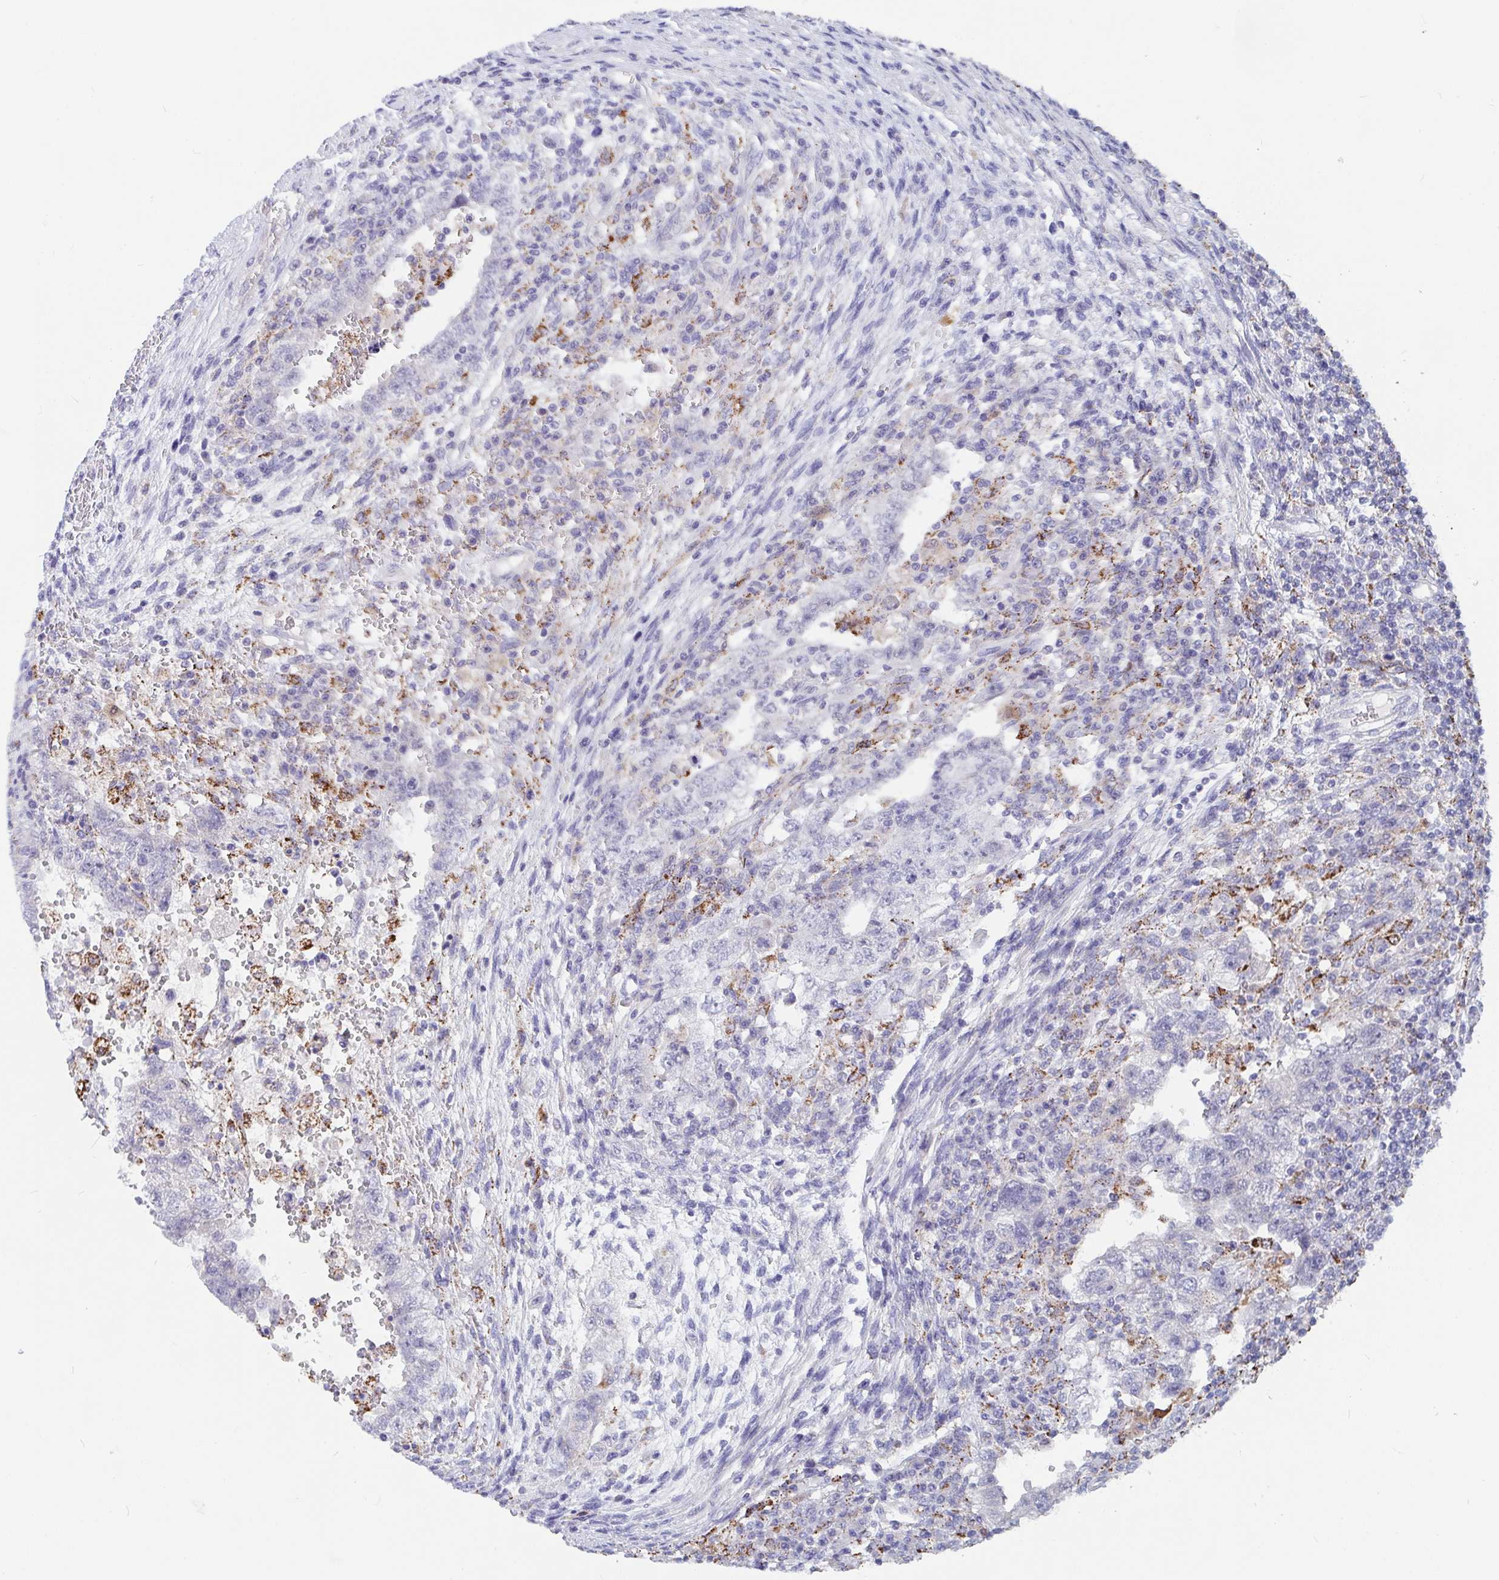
{"staining": {"intensity": "negative", "quantity": "none", "location": "none"}, "tissue": "testis cancer", "cell_type": "Tumor cells", "image_type": "cancer", "snomed": [{"axis": "morphology", "description": "Carcinoma, Embryonal, NOS"}, {"axis": "topography", "description": "Testis"}], "caption": "Photomicrograph shows no significant protein staining in tumor cells of embryonal carcinoma (testis).", "gene": "FAM156B", "patient": {"sex": "male", "age": 26}}